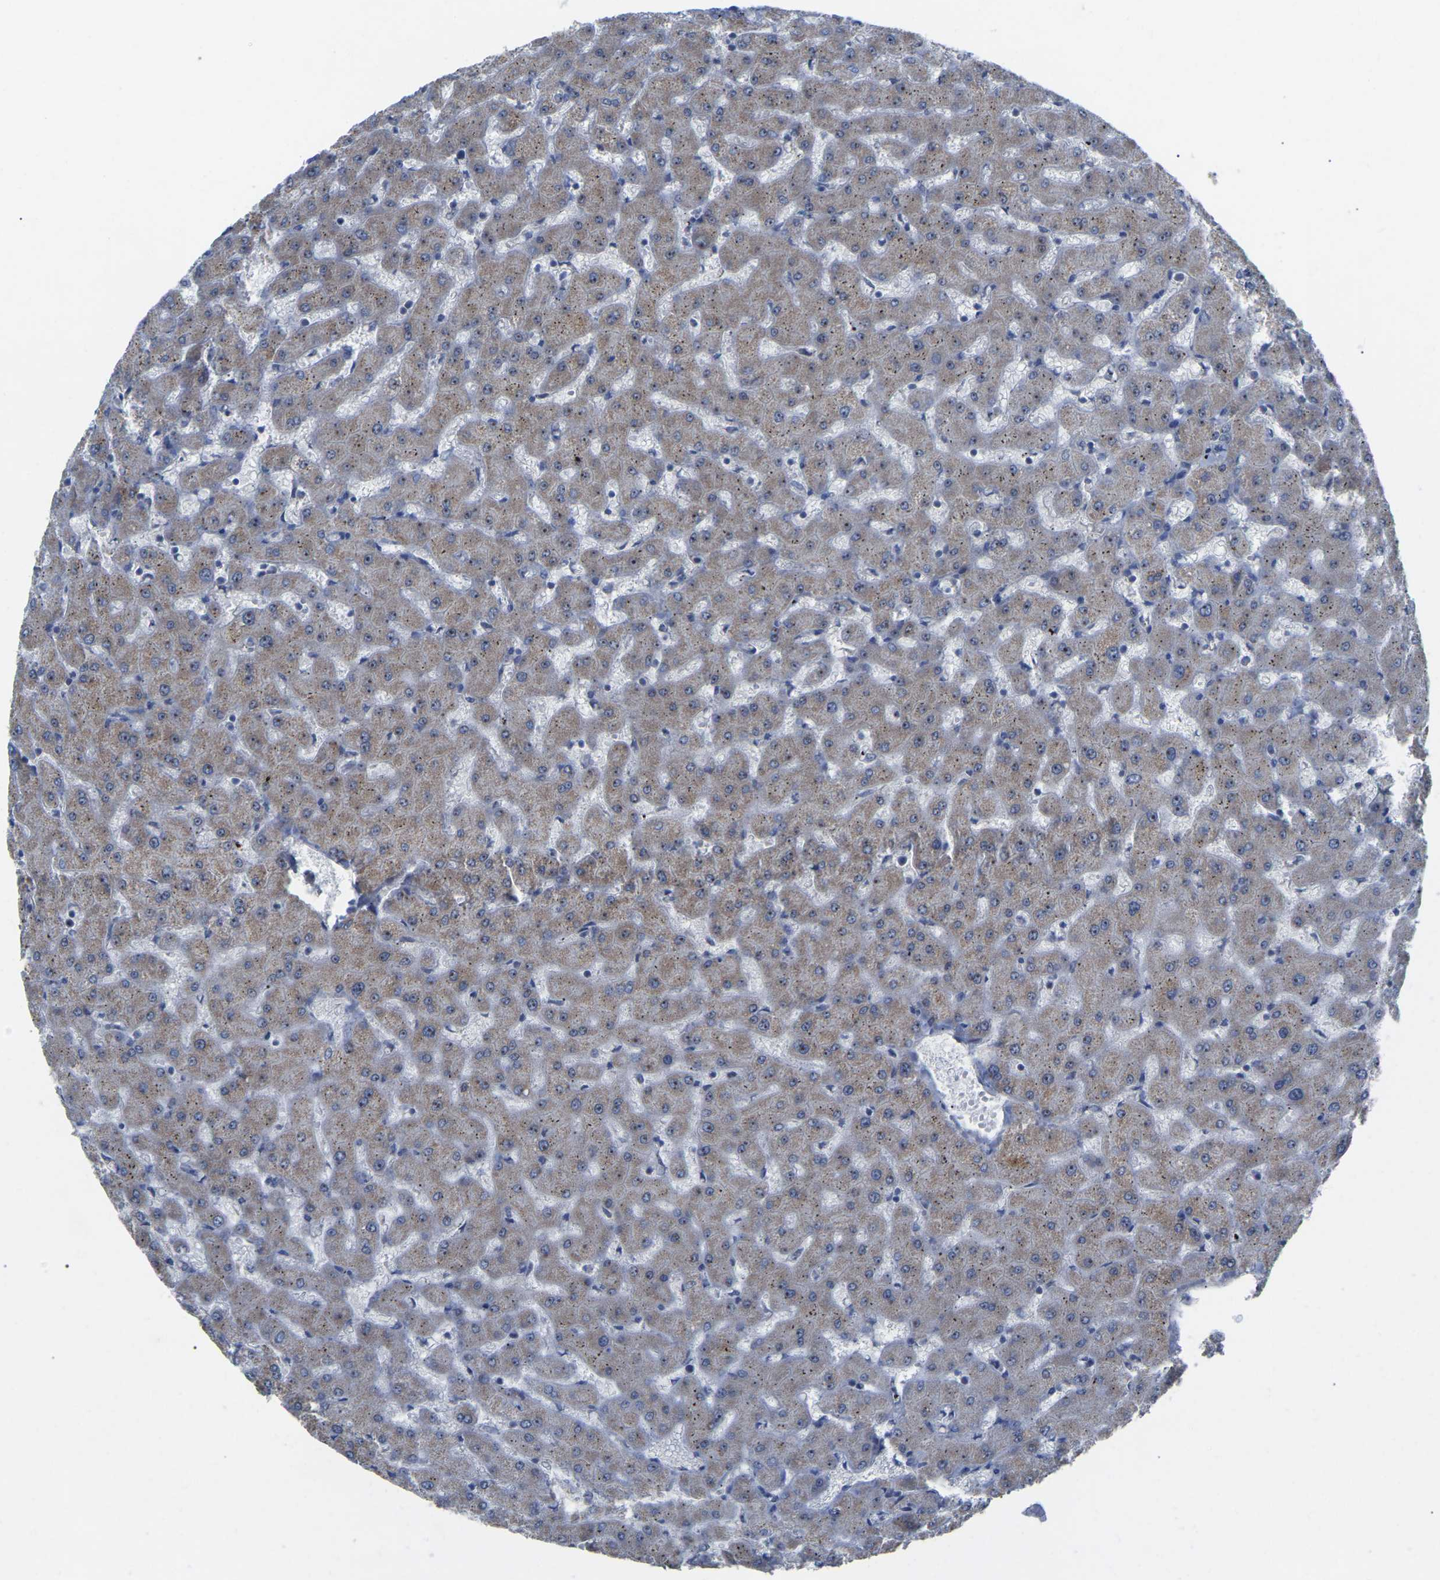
{"staining": {"intensity": "negative", "quantity": "none", "location": "none"}, "tissue": "liver", "cell_type": "Cholangiocytes", "image_type": "normal", "snomed": [{"axis": "morphology", "description": "Normal tissue, NOS"}, {"axis": "topography", "description": "Liver"}], "caption": "High magnification brightfield microscopy of unremarkable liver stained with DAB (3,3'-diaminobenzidine) (brown) and counterstained with hematoxylin (blue): cholangiocytes show no significant positivity. (DAB (3,3'-diaminobenzidine) immunohistochemistry with hematoxylin counter stain).", "gene": "NOP53", "patient": {"sex": "female", "age": 63}}